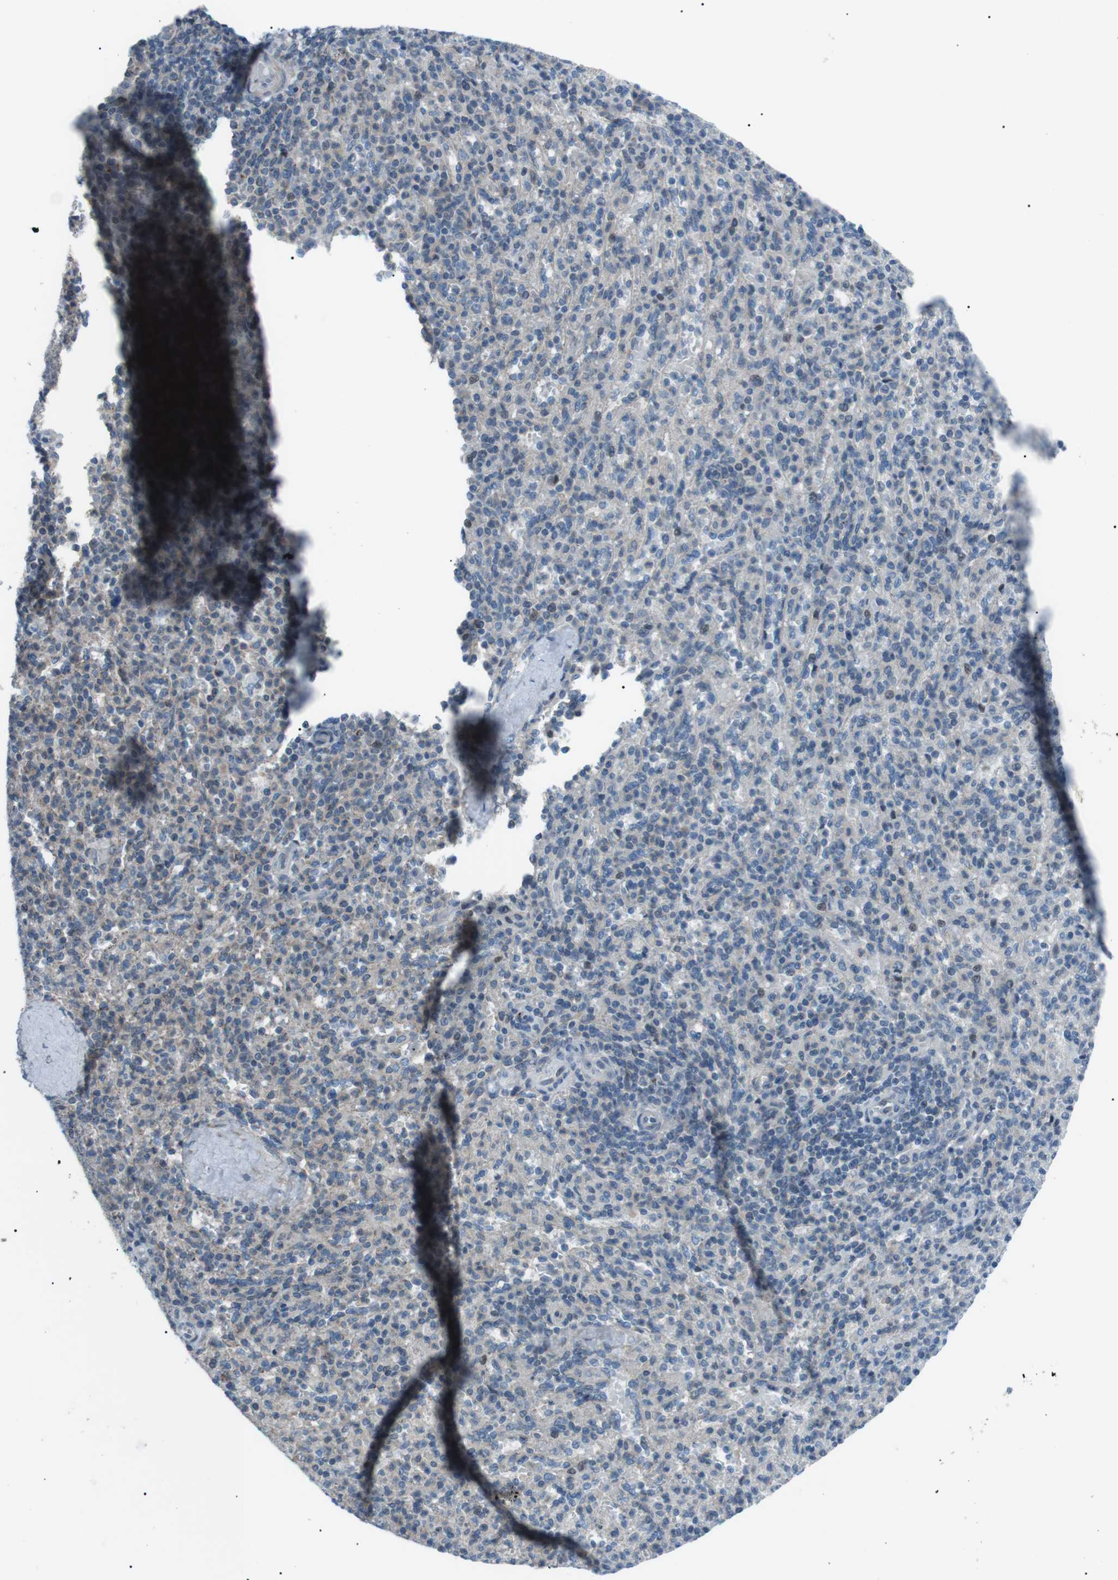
{"staining": {"intensity": "negative", "quantity": "none", "location": "none"}, "tissue": "spleen", "cell_type": "Cells in red pulp", "image_type": "normal", "snomed": [{"axis": "morphology", "description": "Normal tissue, NOS"}, {"axis": "topography", "description": "Spleen"}], "caption": "The histopathology image exhibits no significant positivity in cells in red pulp of spleen.", "gene": "ARID5B", "patient": {"sex": "male", "age": 36}}